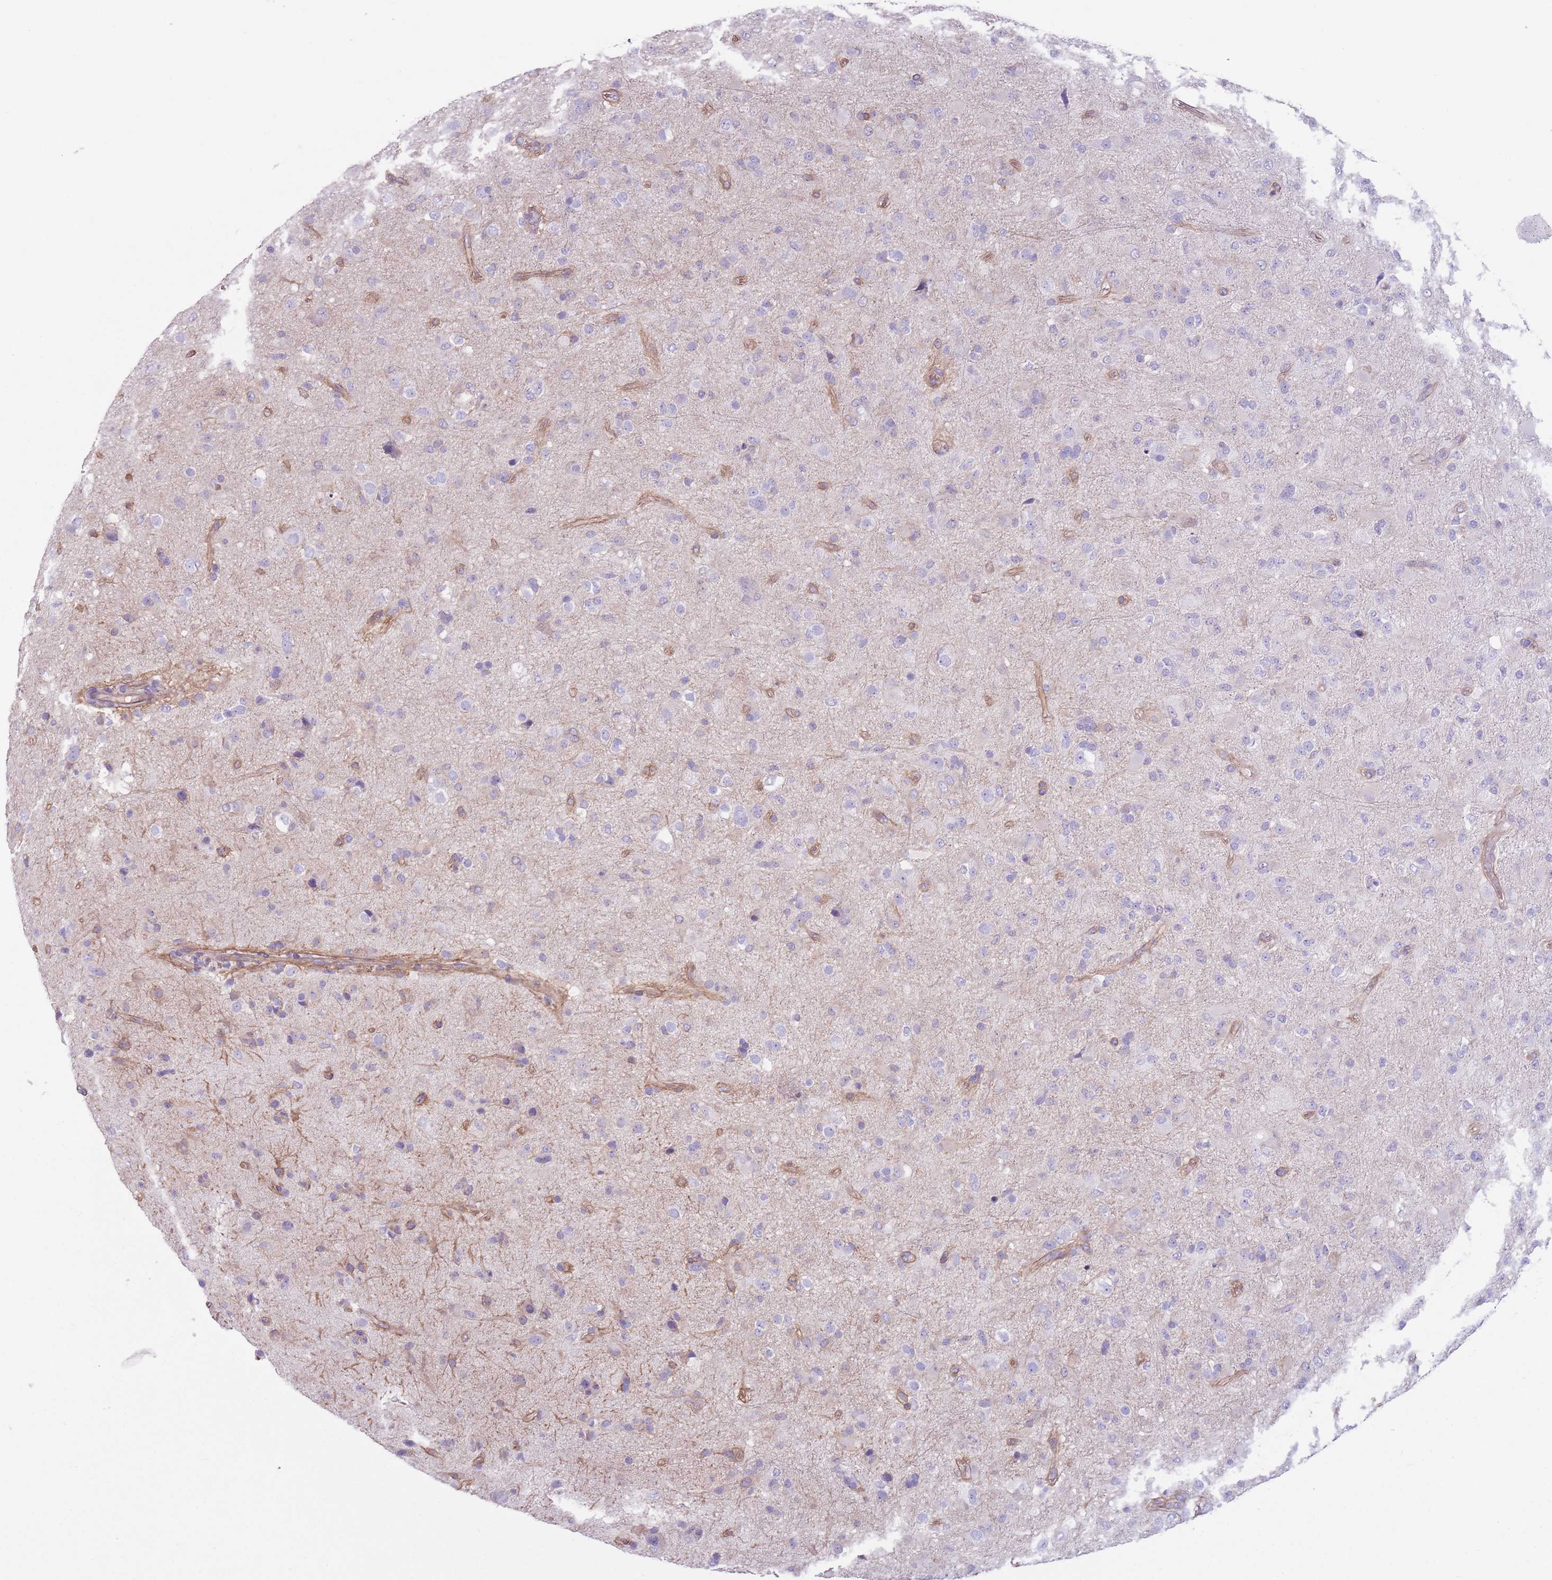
{"staining": {"intensity": "negative", "quantity": "none", "location": "none"}, "tissue": "glioma", "cell_type": "Tumor cells", "image_type": "cancer", "snomed": [{"axis": "morphology", "description": "Glioma, malignant, Low grade"}, {"axis": "topography", "description": "Brain"}], "caption": "The histopathology image demonstrates no significant staining in tumor cells of glioma.", "gene": "RBP3", "patient": {"sex": "male", "age": 65}}